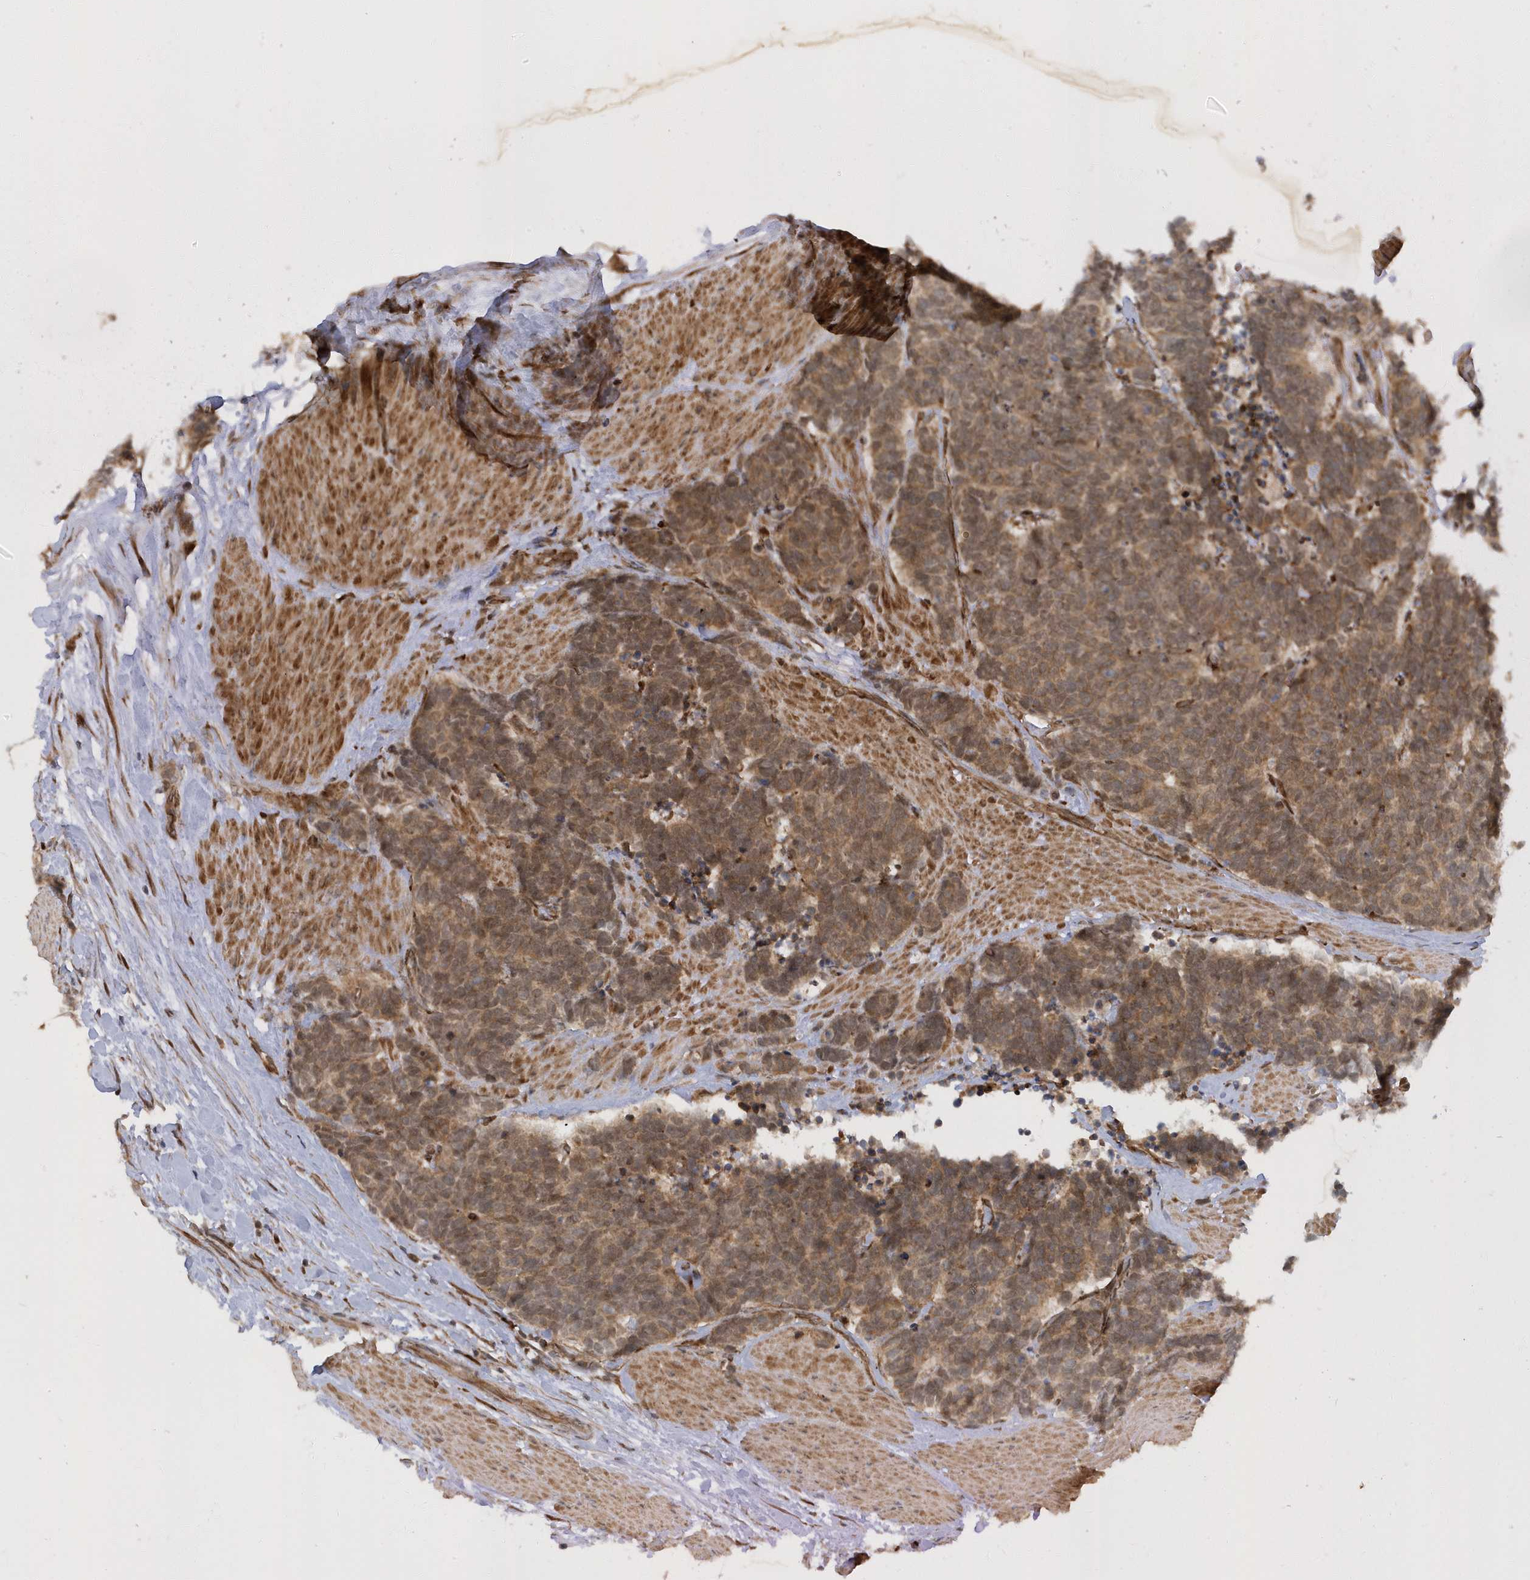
{"staining": {"intensity": "moderate", "quantity": ">75%", "location": "cytoplasmic/membranous,nuclear"}, "tissue": "carcinoid", "cell_type": "Tumor cells", "image_type": "cancer", "snomed": [{"axis": "morphology", "description": "Carcinoma, NOS"}, {"axis": "morphology", "description": "Carcinoid, malignant, NOS"}, {"axis": "topography", "description": "Urinary bladder"}], "caption": "DAB (3,3'-diaminobenzidine) immunohistochemical staining of human carcinoid demonstrates moderate cytoplasmic/membranous and nuclear protein positivity in approximately >75% of tumor cells. The staining was performed using DAB, with brown indicating positive protein expression. Nuclei are stained blue with hematoxylin.", "gene": "METTL21A", "patient": {"sex": "male", "age": 57}}